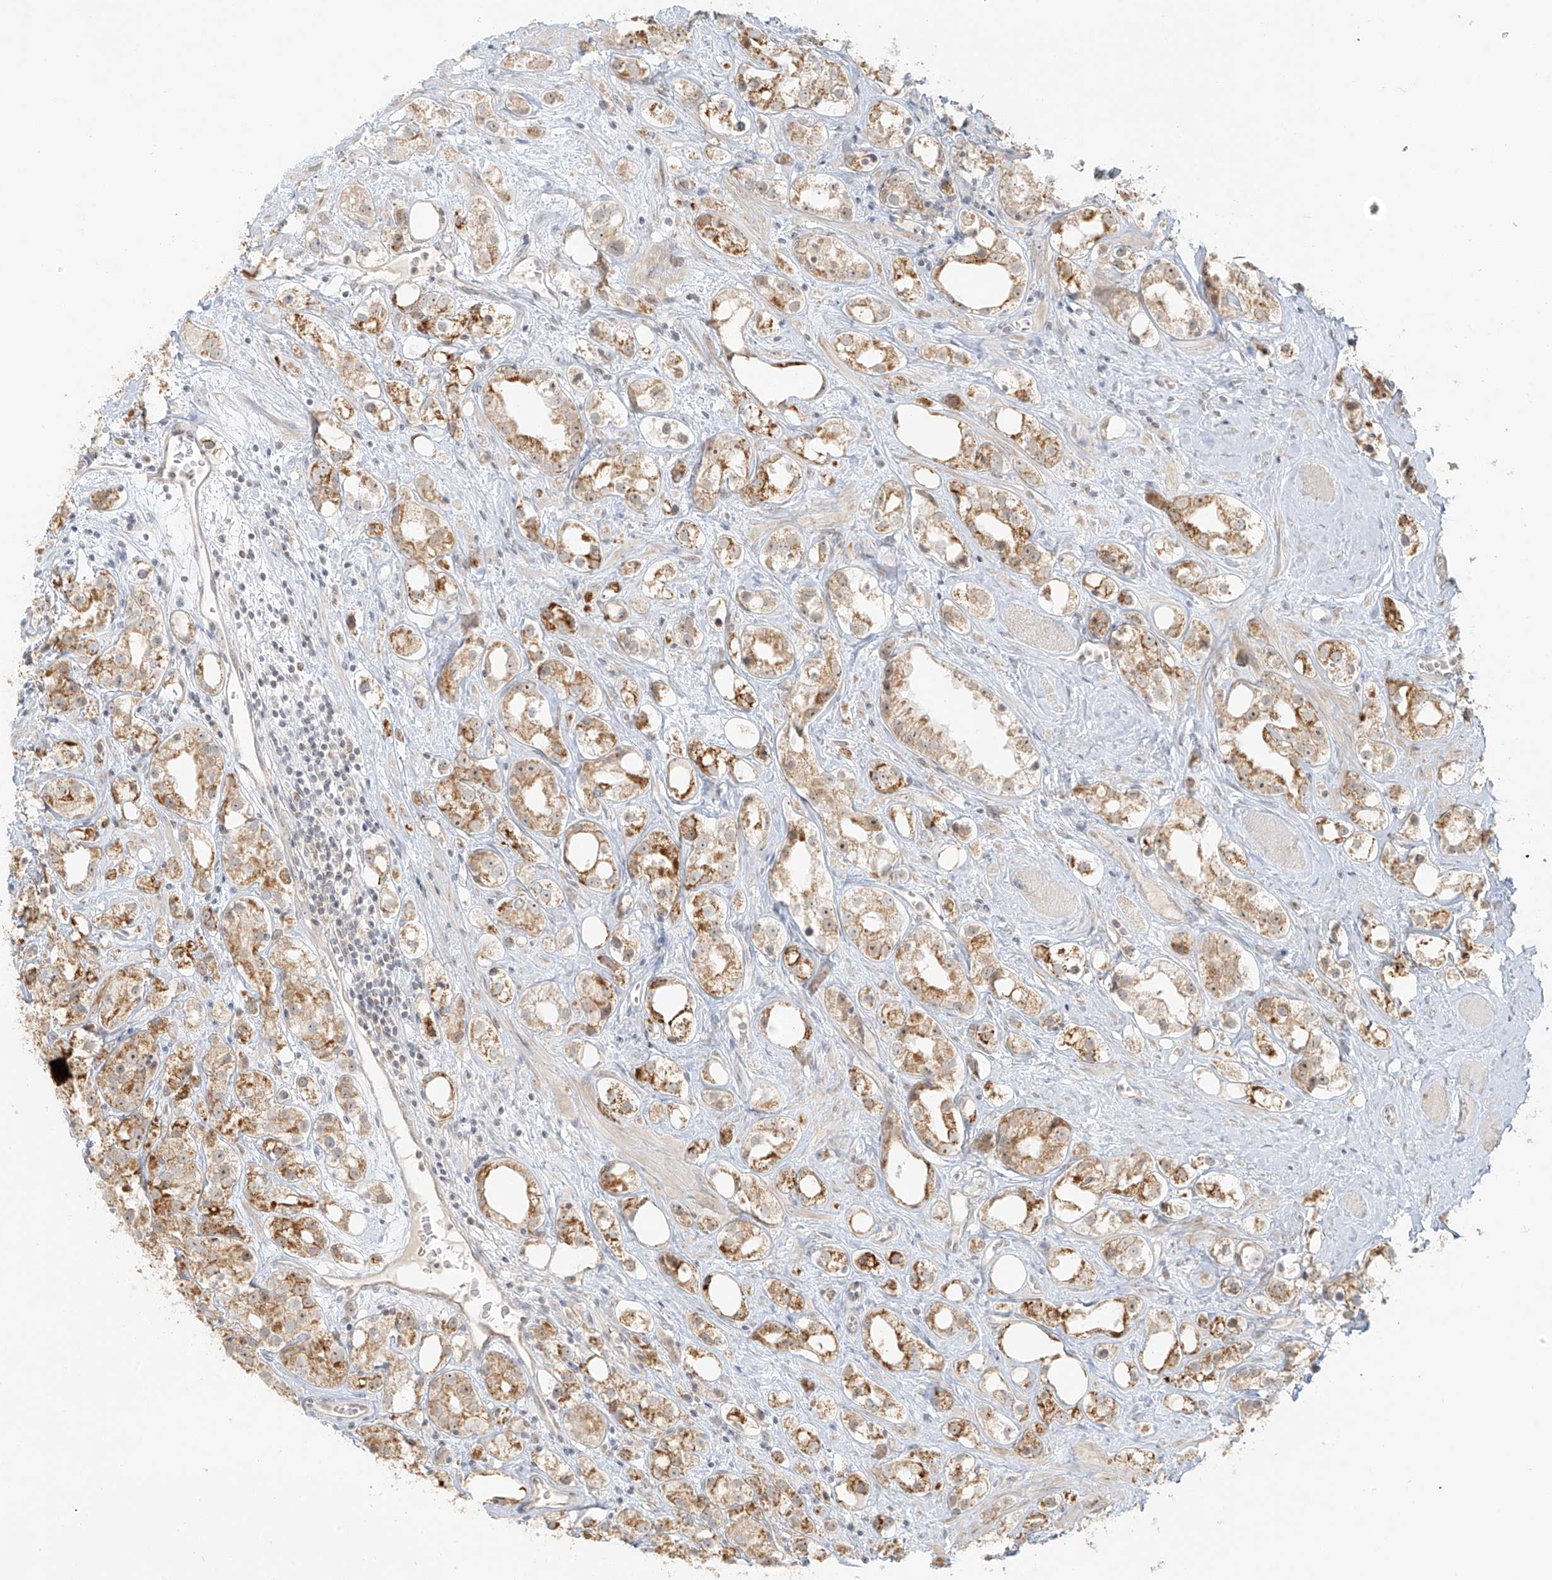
{"staining": {"intensity": "moderate", "quantity": ">75%", "location": "cytoplasmic/membranous"}, "tissue": "prostate cancer", "cell_type": "Tumor cells", "image_type": "cancer", "snomed": [{"axis": "morphology", "description": "Adenocarcinoma, NOS"}, {"axis": "topography", "description": "Prostate"}], "caption": "The histopathology image reveals a brown stain indicating the presence of a protein in the cytoplasmic/membranous of tumor cells in prostate cancer (adenocarcinoma). The protein is stained brown, and the nuclei are stained in blue (DAB IHC with brightfield microscopy, high magnification).", "gene": "MIPEP", "patient": {"sex": "male", "age": 79}}